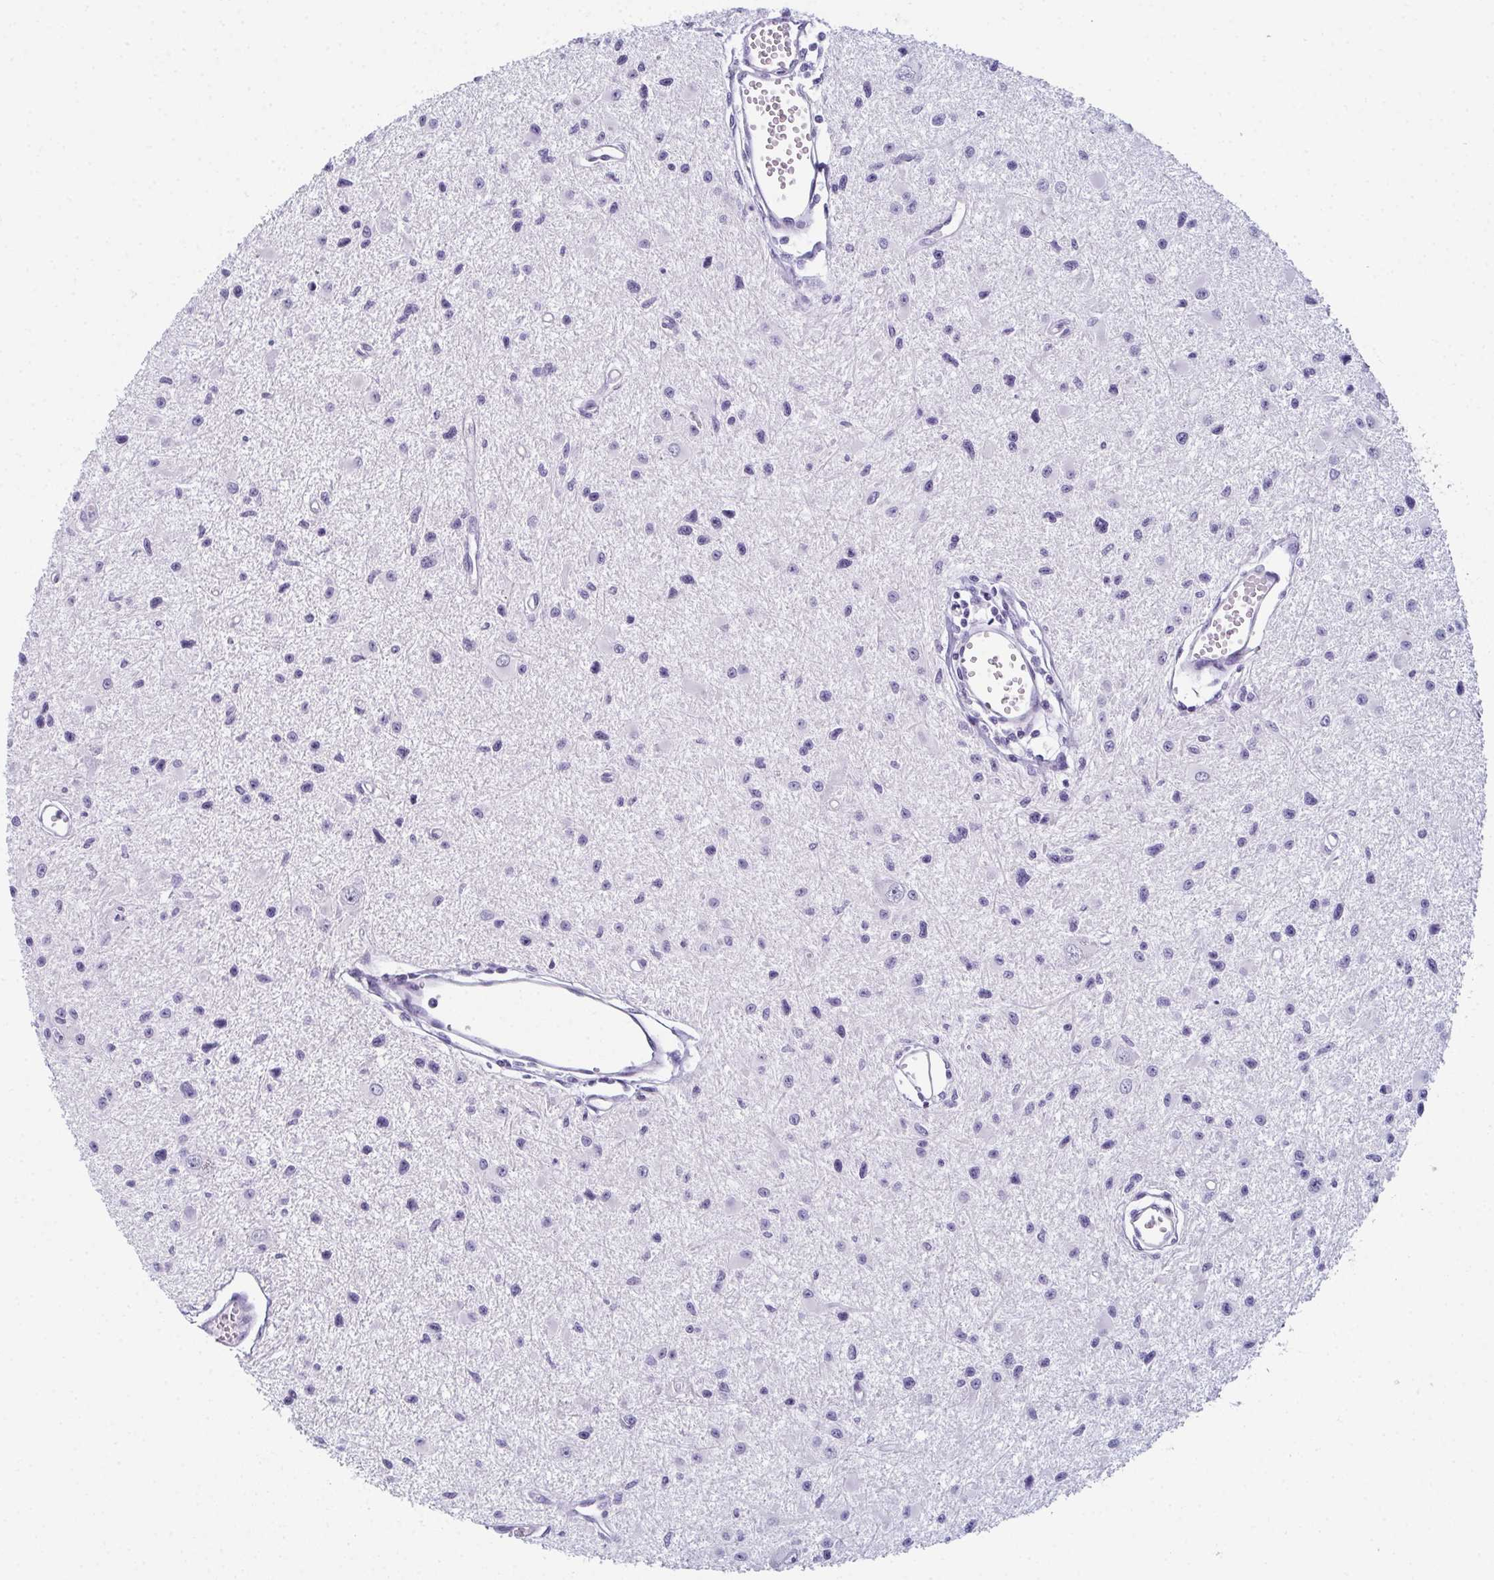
{"staining": {"intensity": "negative", "quantity": "none", "location": "none"}, "tissue": "glioma", "cell_type": "Tumor cells", "image_type": "cancer", "snomed": [{"axis": "morphology", "description": "Glioma, malignant, High grade"}, {"axis": "topography", "description": "Brain"}], "caption": "The image exhibits no significant expression in tumor cells of glioma. Nuclei are stained in blue.", "gene": "ENKUR", "patient": {"sex": "male", "age": 54}}